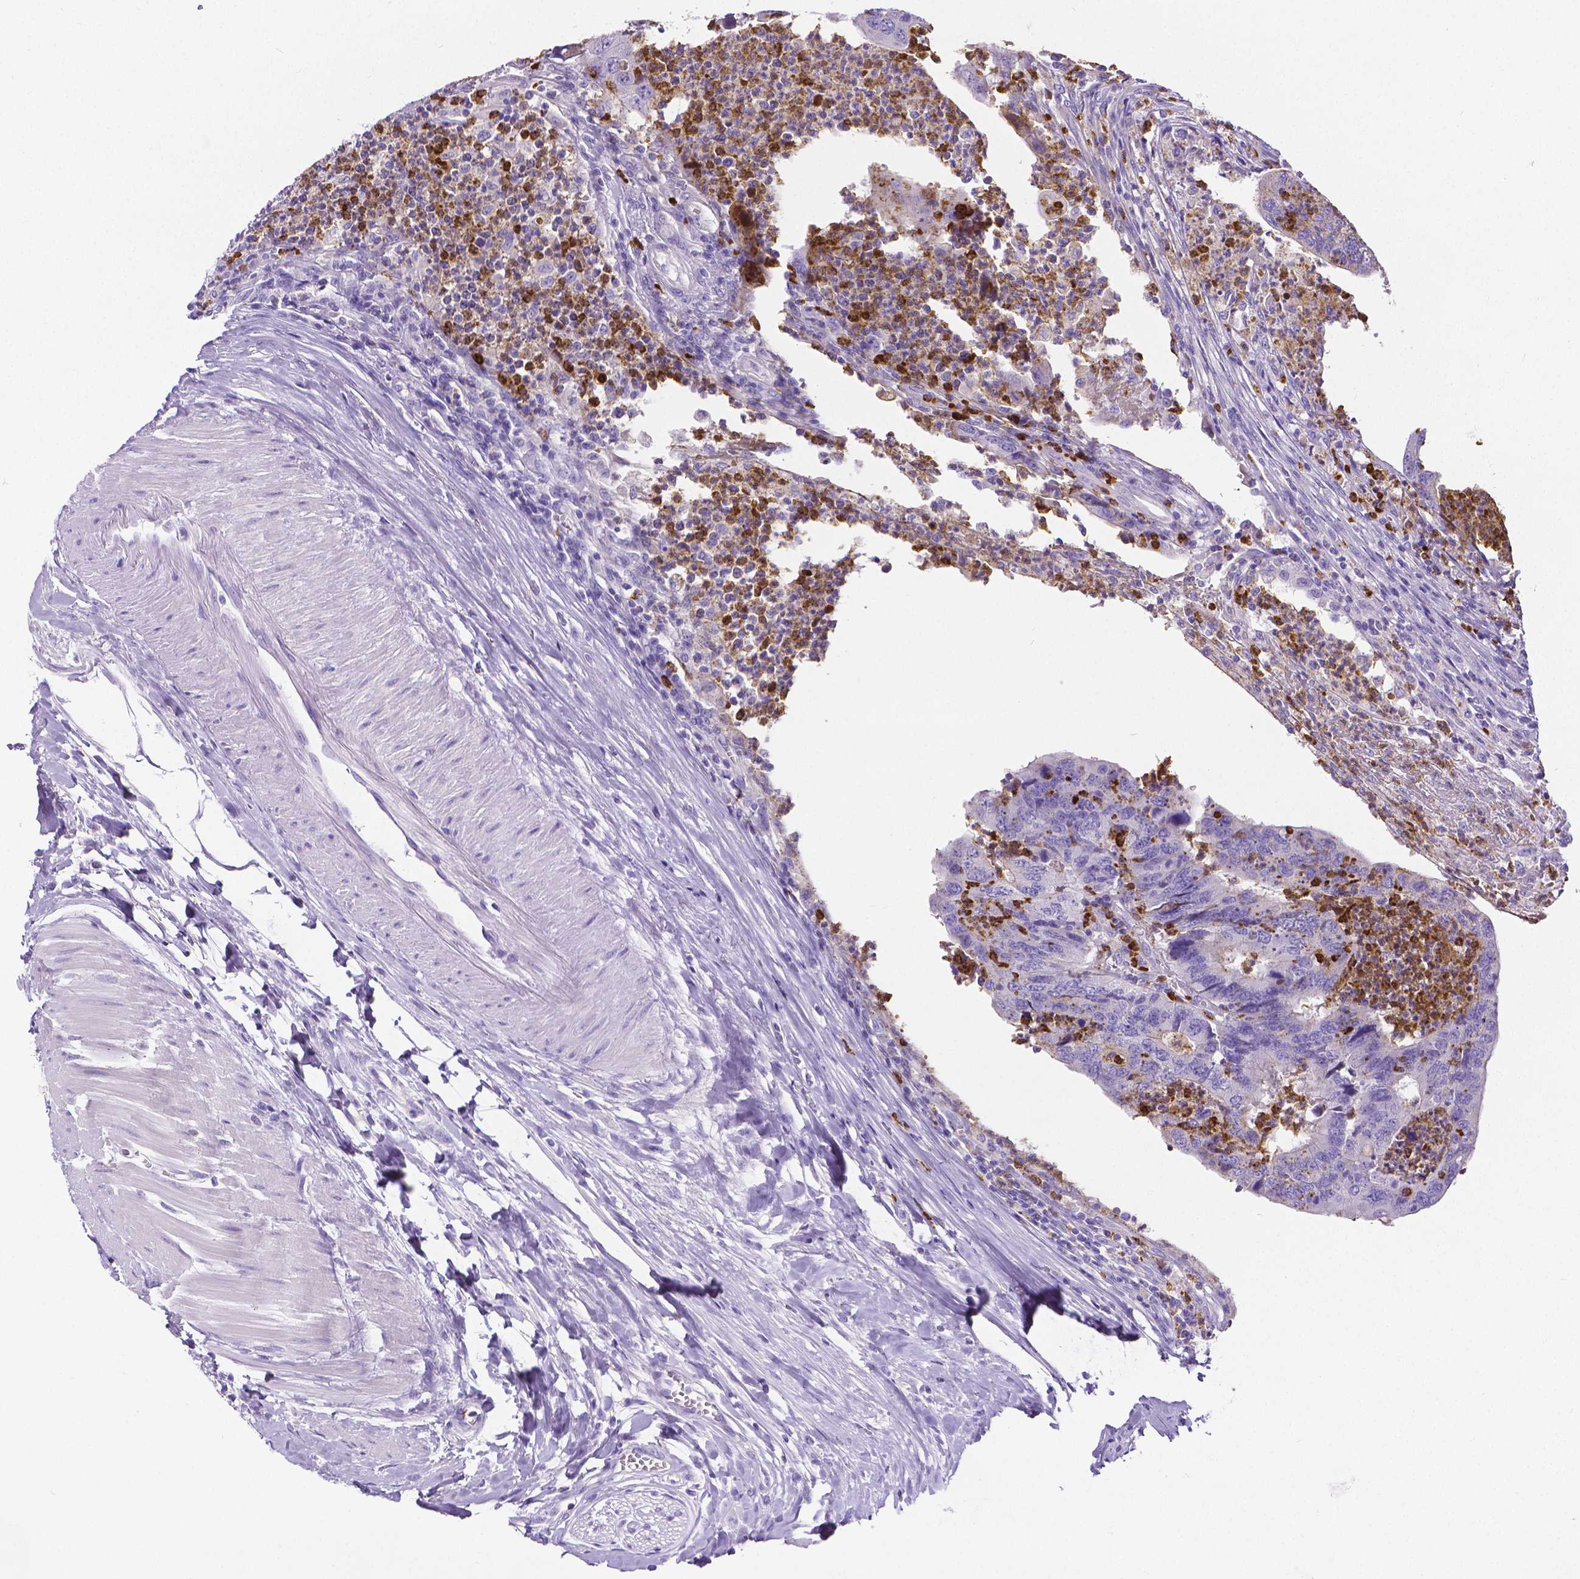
{"staining": {"intensity": "negative", "quantity": "none", "location": "none"}, "tissue": "colorectal cancer", "cell_type": "Tumor cells", "image_type": "cancer", "snomed": [{"axis": "morphology", "description": "Adenocarcinoma, NOS"}, {"axis": "topography", "description": "Colon"}], "caption": "DAB (3,3'-diaminobenzidine) immunohistochemical staining of human colorectal adenocarcinoma reveals no significant staining in tumor cells. (Brightfield microscopy of DAB (3,3'-diaminobenzidine) immunohistochemistry at high magnification).", "gene": "MMP9", "patient": {"sex": "female", "age": 67}}